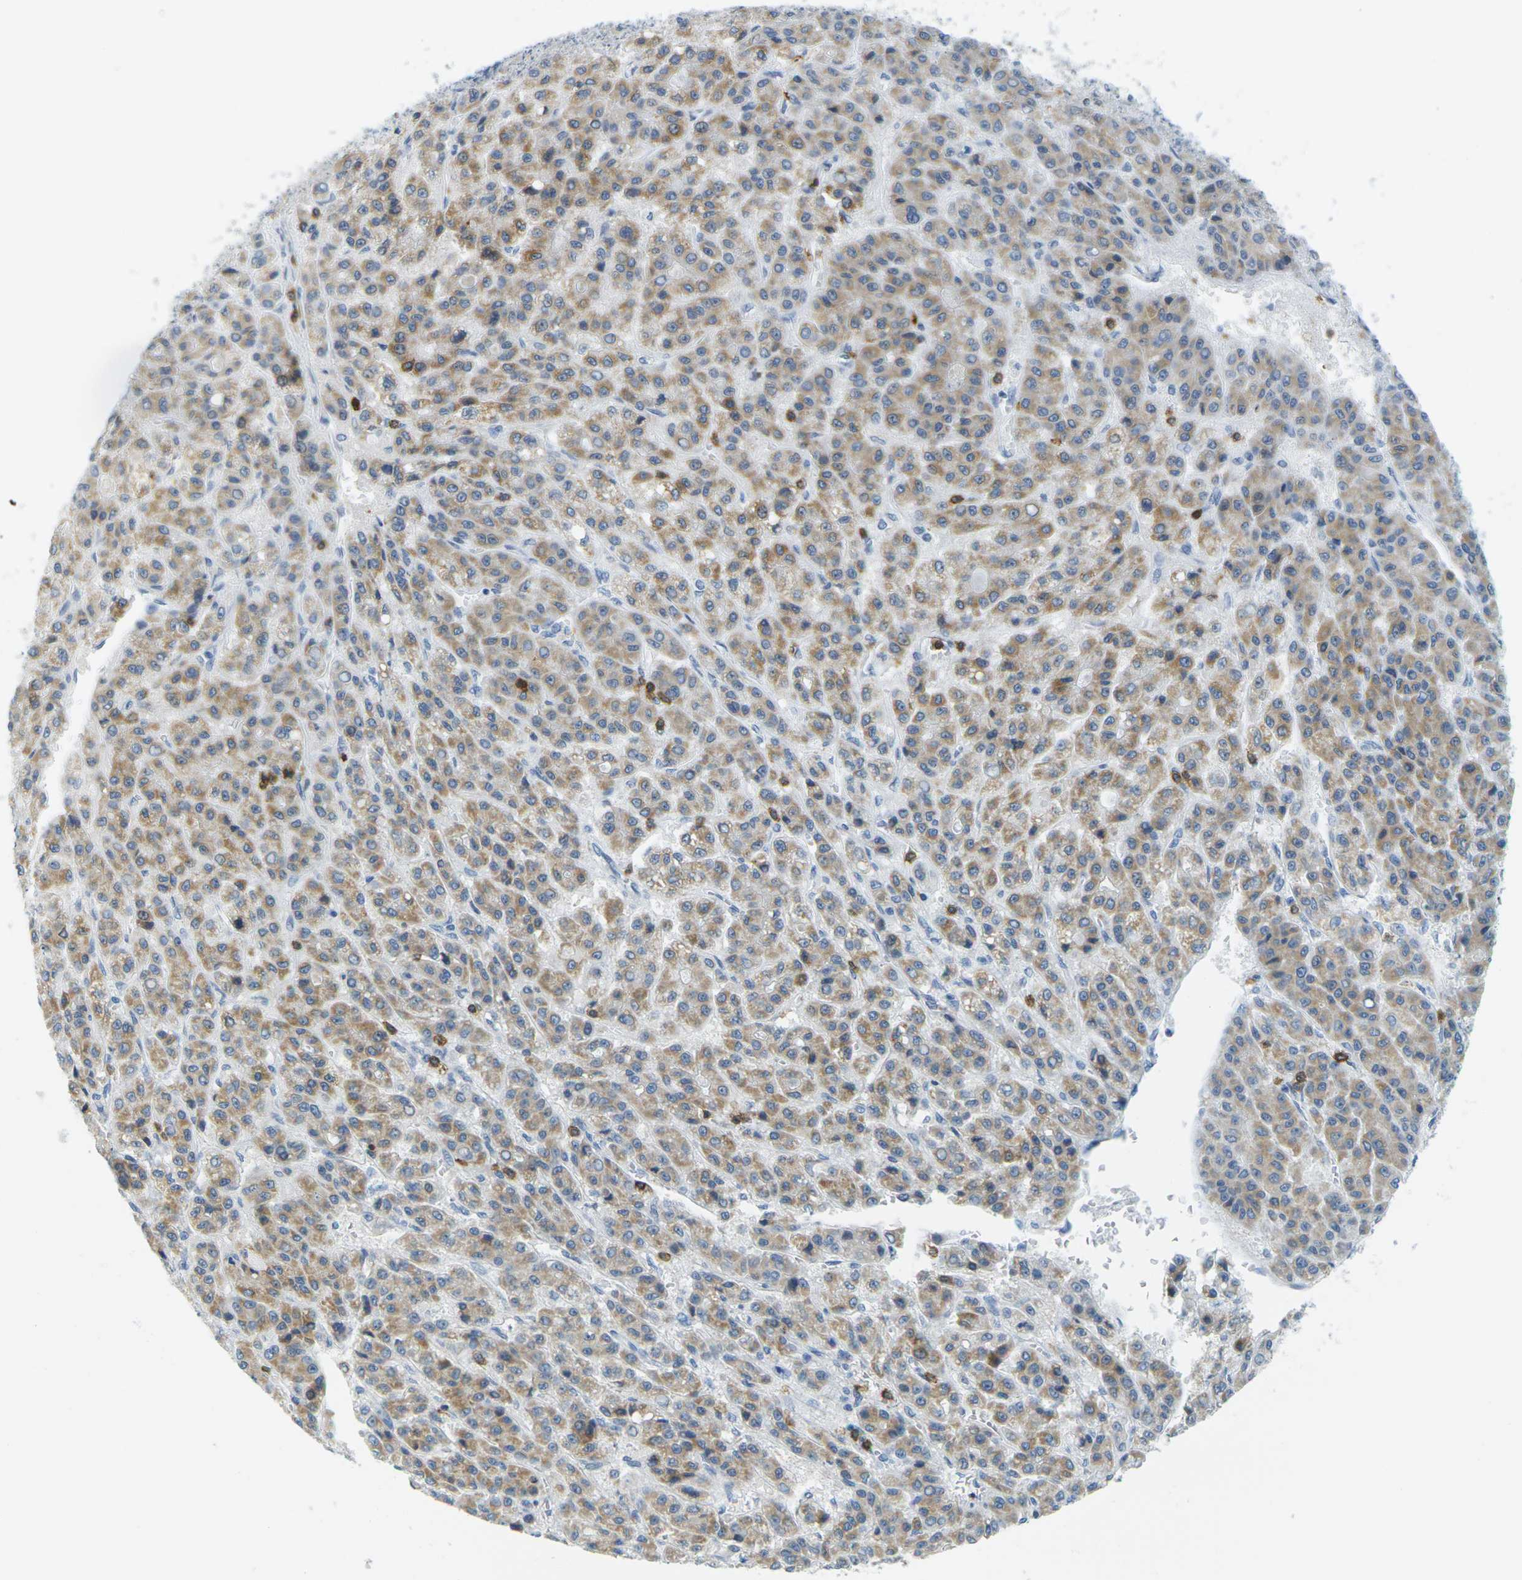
{"staining": {"intensity": "moderate", "quantity": "25%-75%", "location": "cytoplasmic/membranous"}, "tissue": "liver cancer", "cell_type": "Tumor cells", "image_type": "cancer", "snomed": [{"axis": "morphology", "description": "Carcinoma, Hepatocellular, NOS"}, {"axis": "topography", "description": "Liver"}], "caption": "IHC of human liver cancer exhibits medium levels of moderate cytoplasmic/membranous expression in approximately 25%-75% of tumor cells. IHC stains the protein in brown and the nuclei are stained blue.", "gene": "CD3D", "patient": {"sex": "male", "age": 70}}